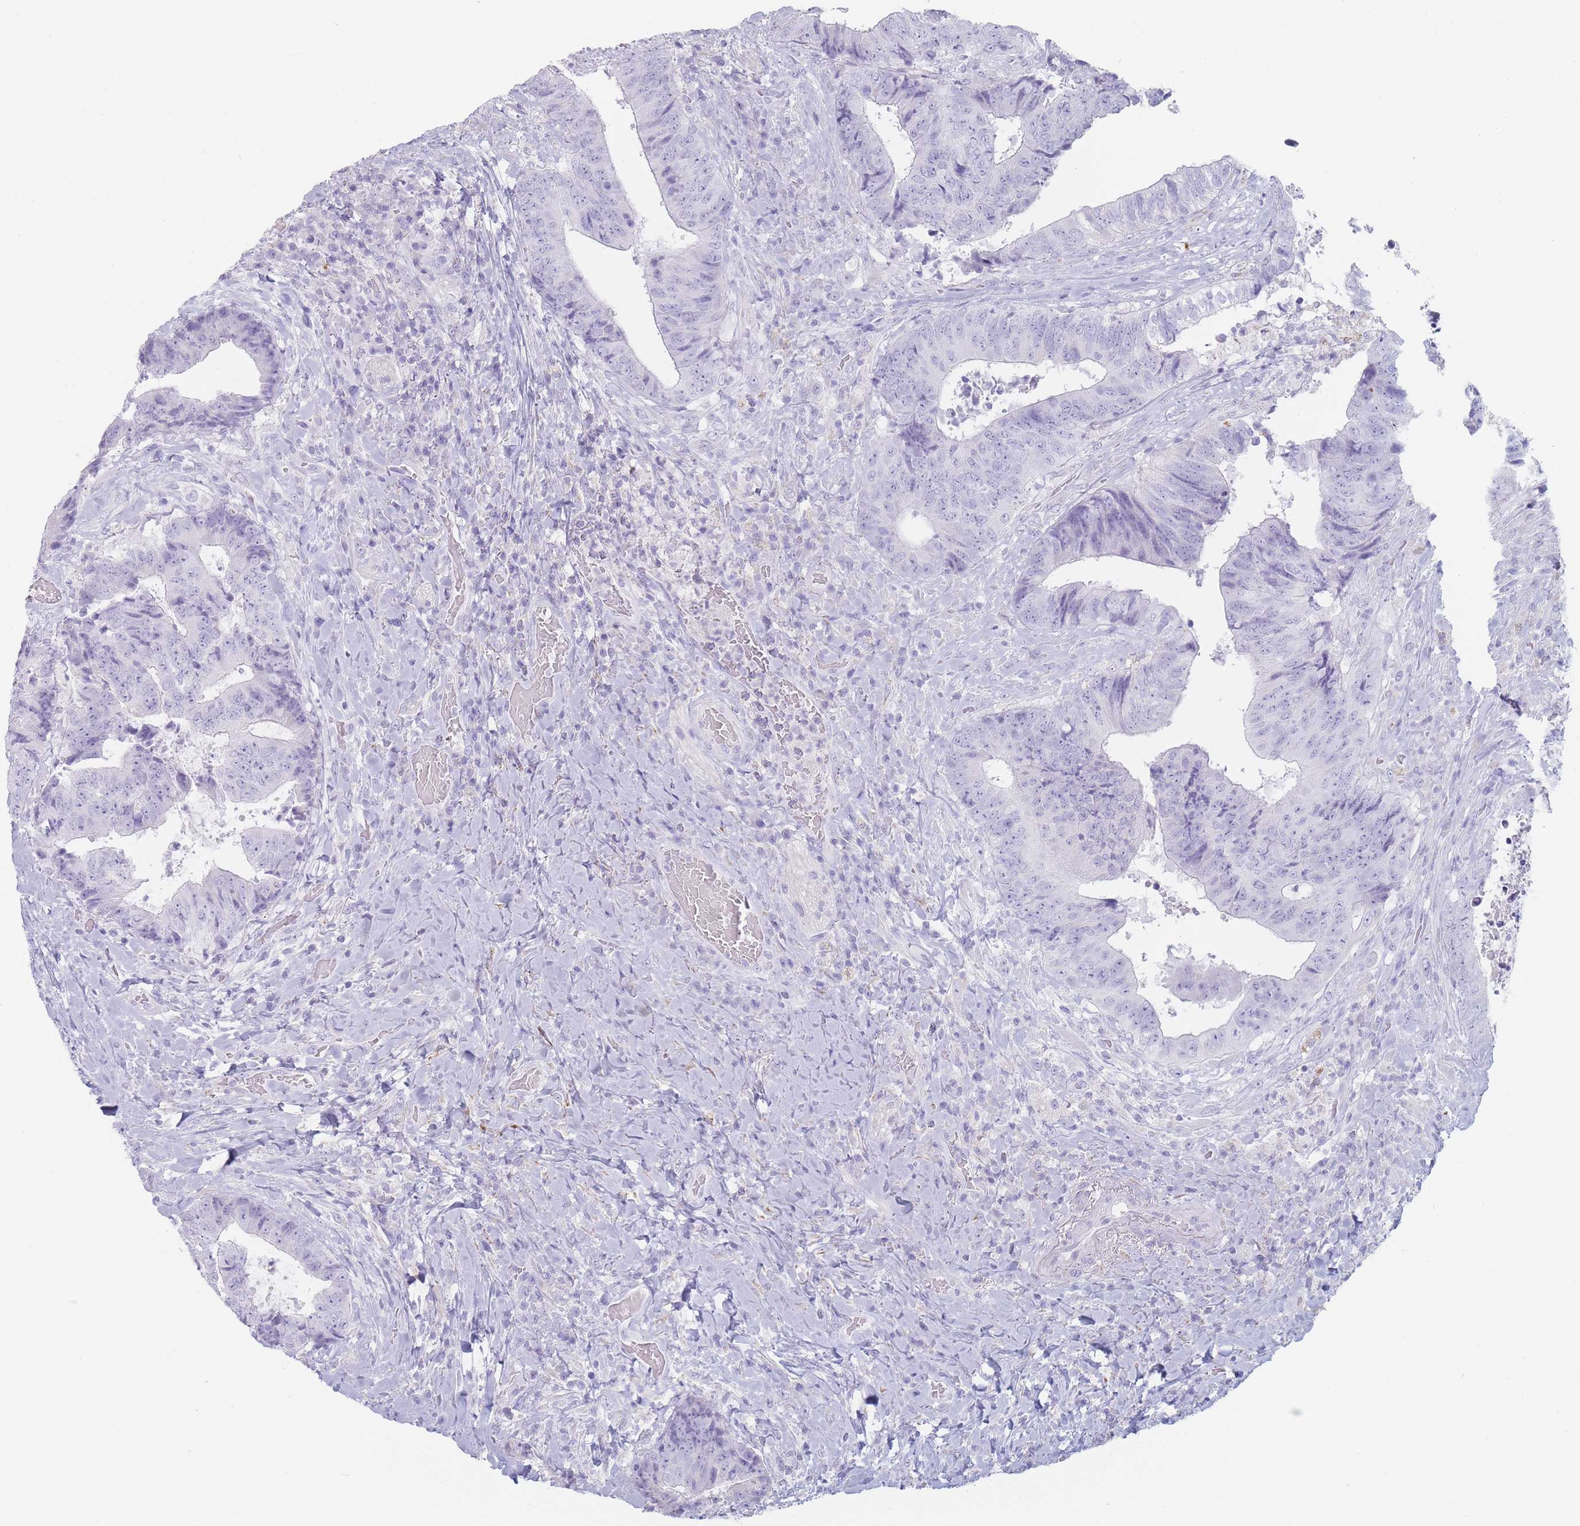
{"staining": {"intensity": "negative", "quantity": "none", "location": "none"}, "tissue": "colorectal cancer", "cell_type": "Tumor cells", "image_type": "cancer", "snomed": [{"axis": "morphology", "description": "Adenocarcinoma, NOS"}, {"axis": "topography", "description": "Rectum"}], "caption": "High power microscopy image of an immunohistochemistry photomicrograph of adenocarcinoma (colorectal), revealing no significant positivity in tumor cells.", "gene": "GPR12", "patient": {"sex": "male", "age": 72}}